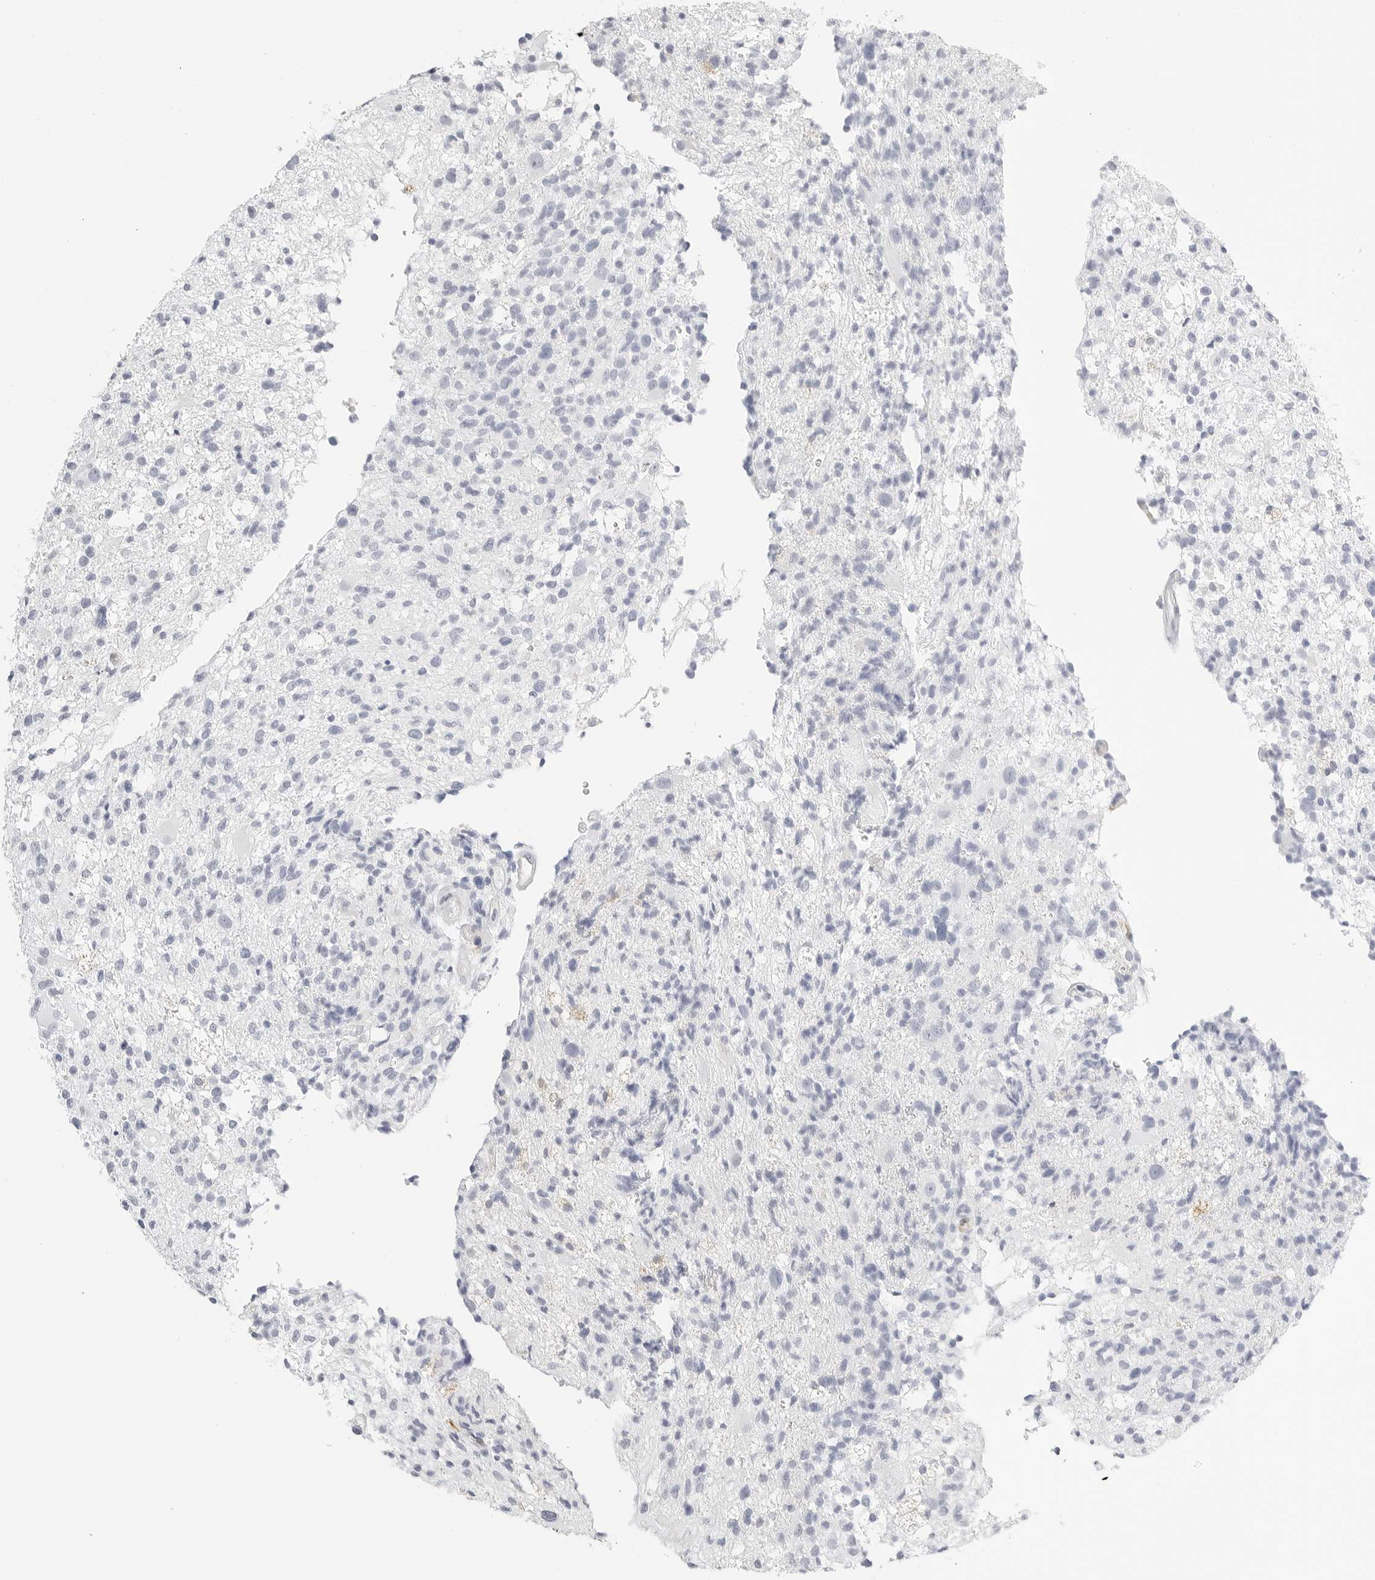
{"staining": {"intensity": "negative", "quantity": "none", "location": "none"}, "tissue": "glioma", "cell_type": "Tumor cells", "image_type": "cancer", "snomed": [{"axis": "morphology", "description": "Glioma, malignant, High grade"}, {"axis": "morphology", "description": "Glioblastoma, NOS"}, {"axis": "topography", "description": "Brain"}], "caption": "High power microscopy histopathology image of an immunohistochemistry photomicrograph of glioma, revealing no significant staining in tumor cells. (DAB (3,3'-diaminobenzidine) immunohistochemistry (IHC) with hematoxylin counter stain).", "gene": "THEM4", "patient": {"sex": "male", "age": 60}}